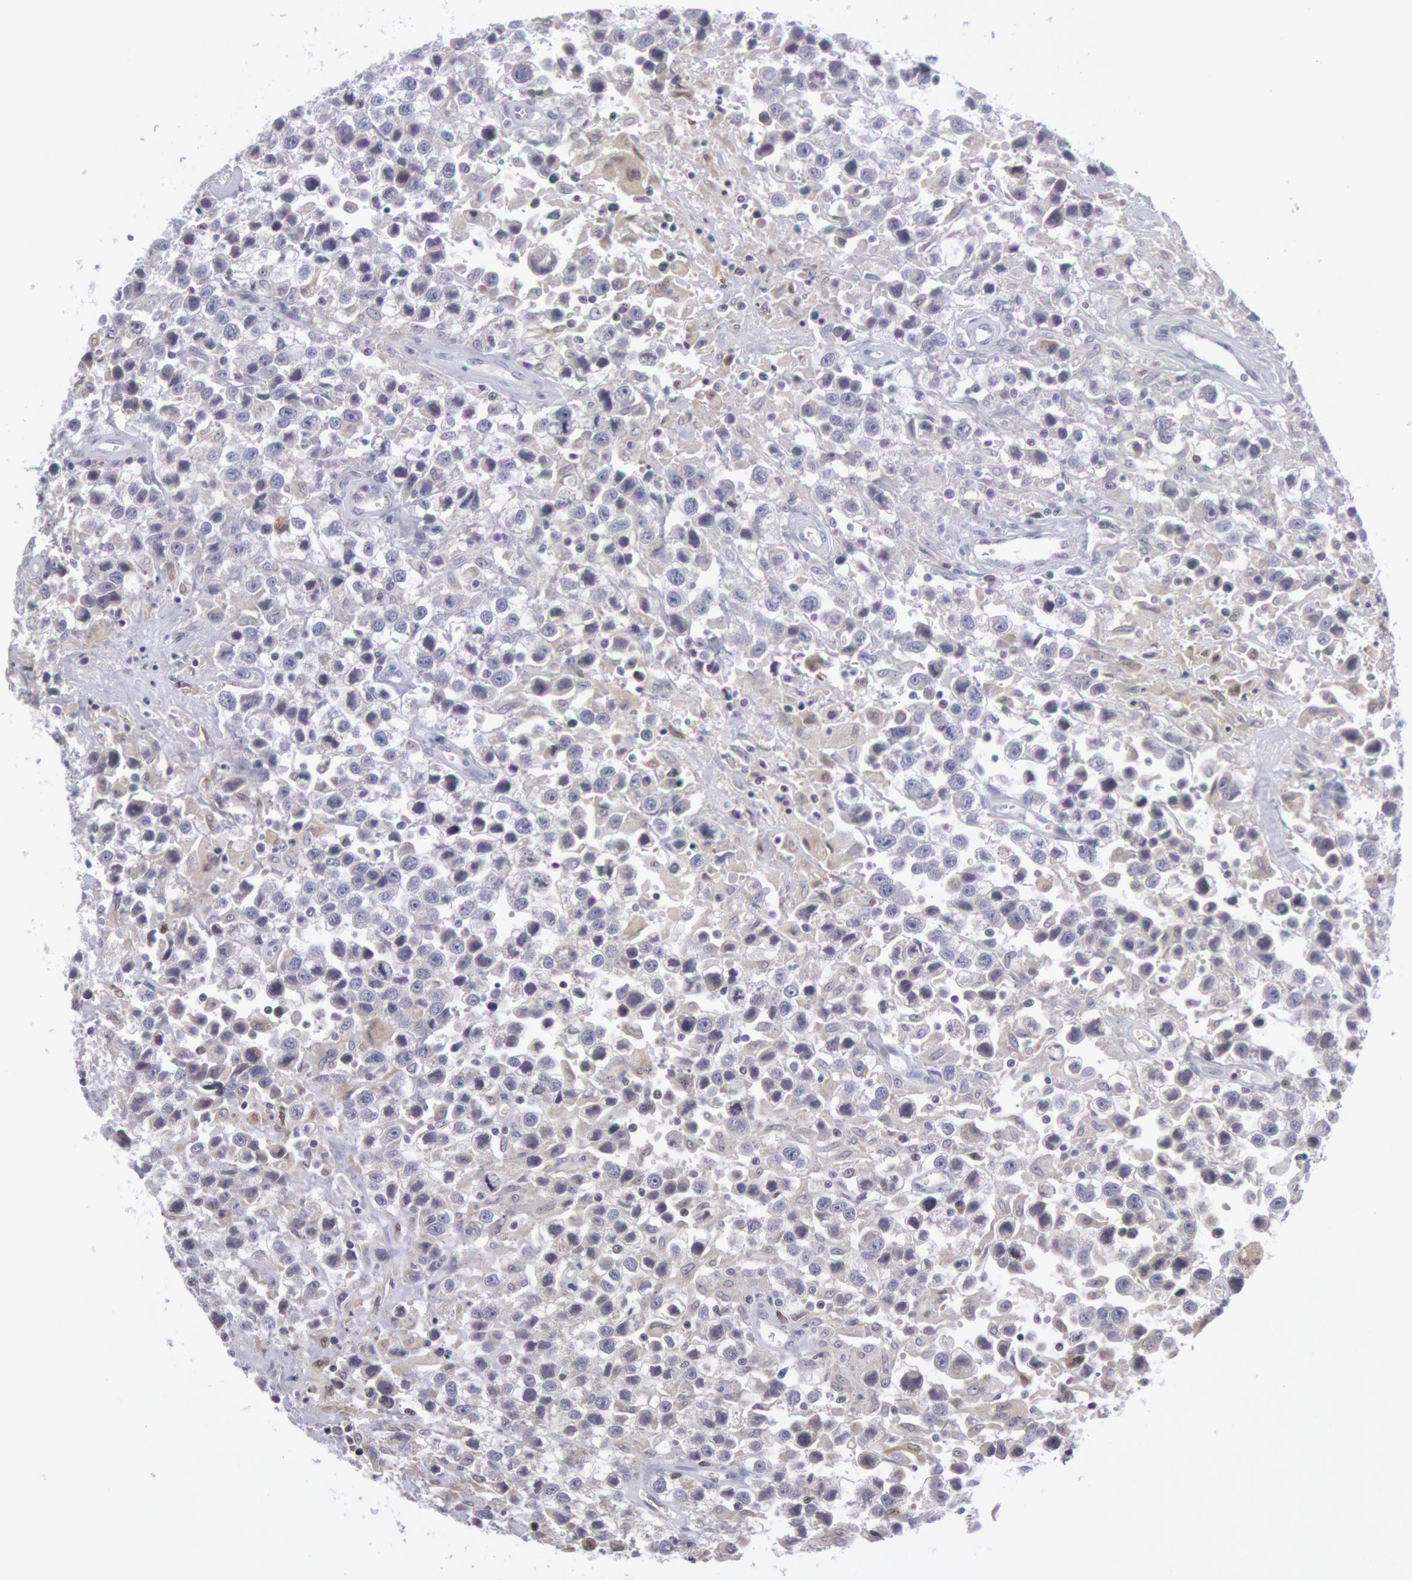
{"staining": {"intensity": "negative", "quantity": "none", "location": "none"}, "tissue": "testis cancer", "cell_type": "Tumor cells", "image_type": "cancer", "snomed": [{"axis": "morphology", "description": "Seminoma, NOS"}, {"axis": "topography", "description": "Testis"}], "caption": "There is no significant expression in tumor cells of testis cancer (seminoma).", "gene": "PTGS2", "patient": {"sex": "male", "age": 43}}